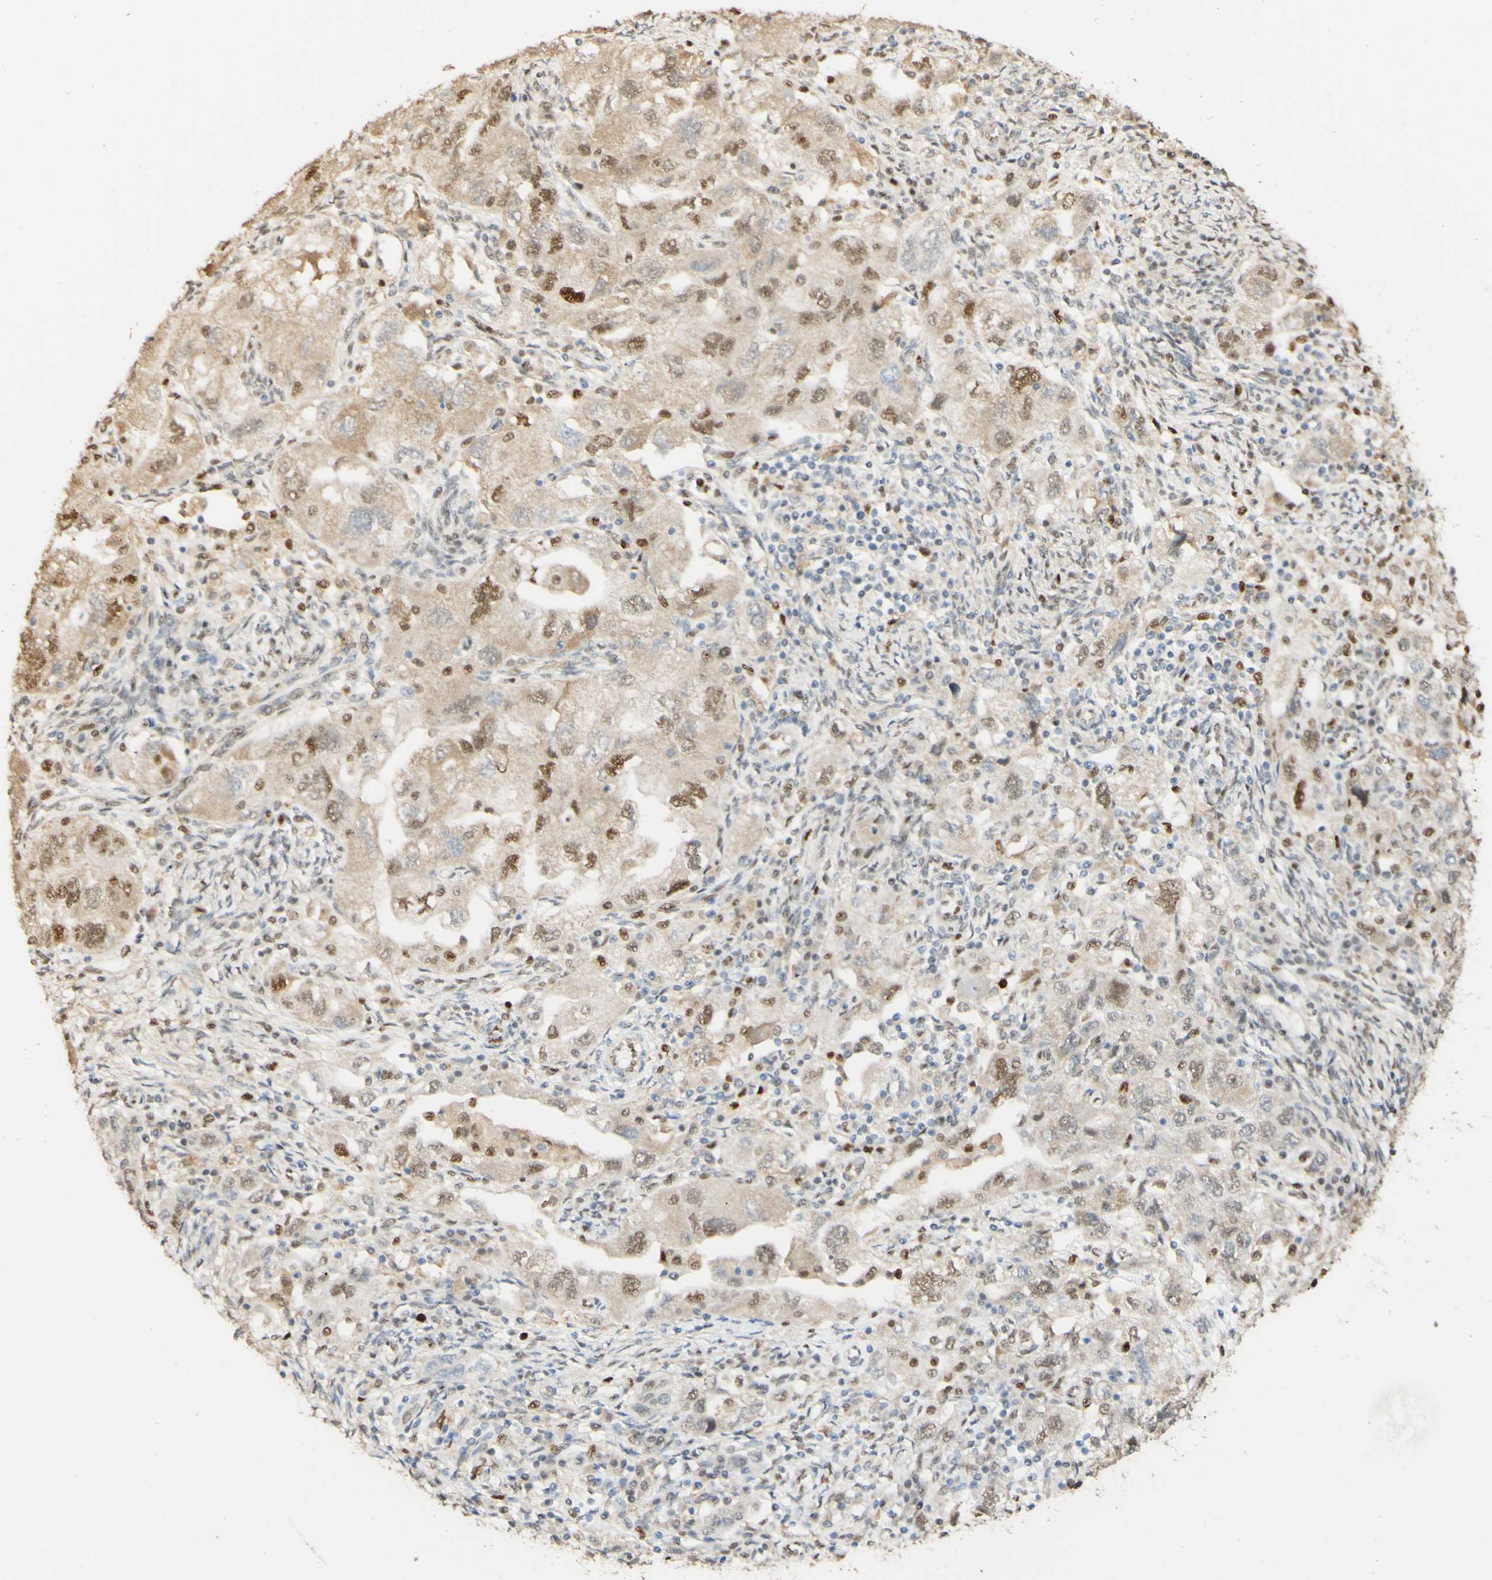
{"staining": {"intensity": "moderate", "quantity": "25%-75%", "location": "cytoplasmic/membranous,nuclear"}, "tissue": "ovarian cancer", "cell_type": "Tumor cells", "image_type": "cancer", "snomed": [{"axis": "morphology", "description": "Carcinoma, NOS"}, {"axis": "morphology", "description": "Cystadenocarcinoma, serous, NOS"}, {"axis": "topography", "description": "Ovary"}], "caption": "A micrograph of ovarian cancer (carcinoma) stained for a protein exhibits moderate cytoplasmic/membranous and nuclear brown staining in tumor cells.", "gene": "MAP3K4", "patient": {"sex": "female", "age": 69}}